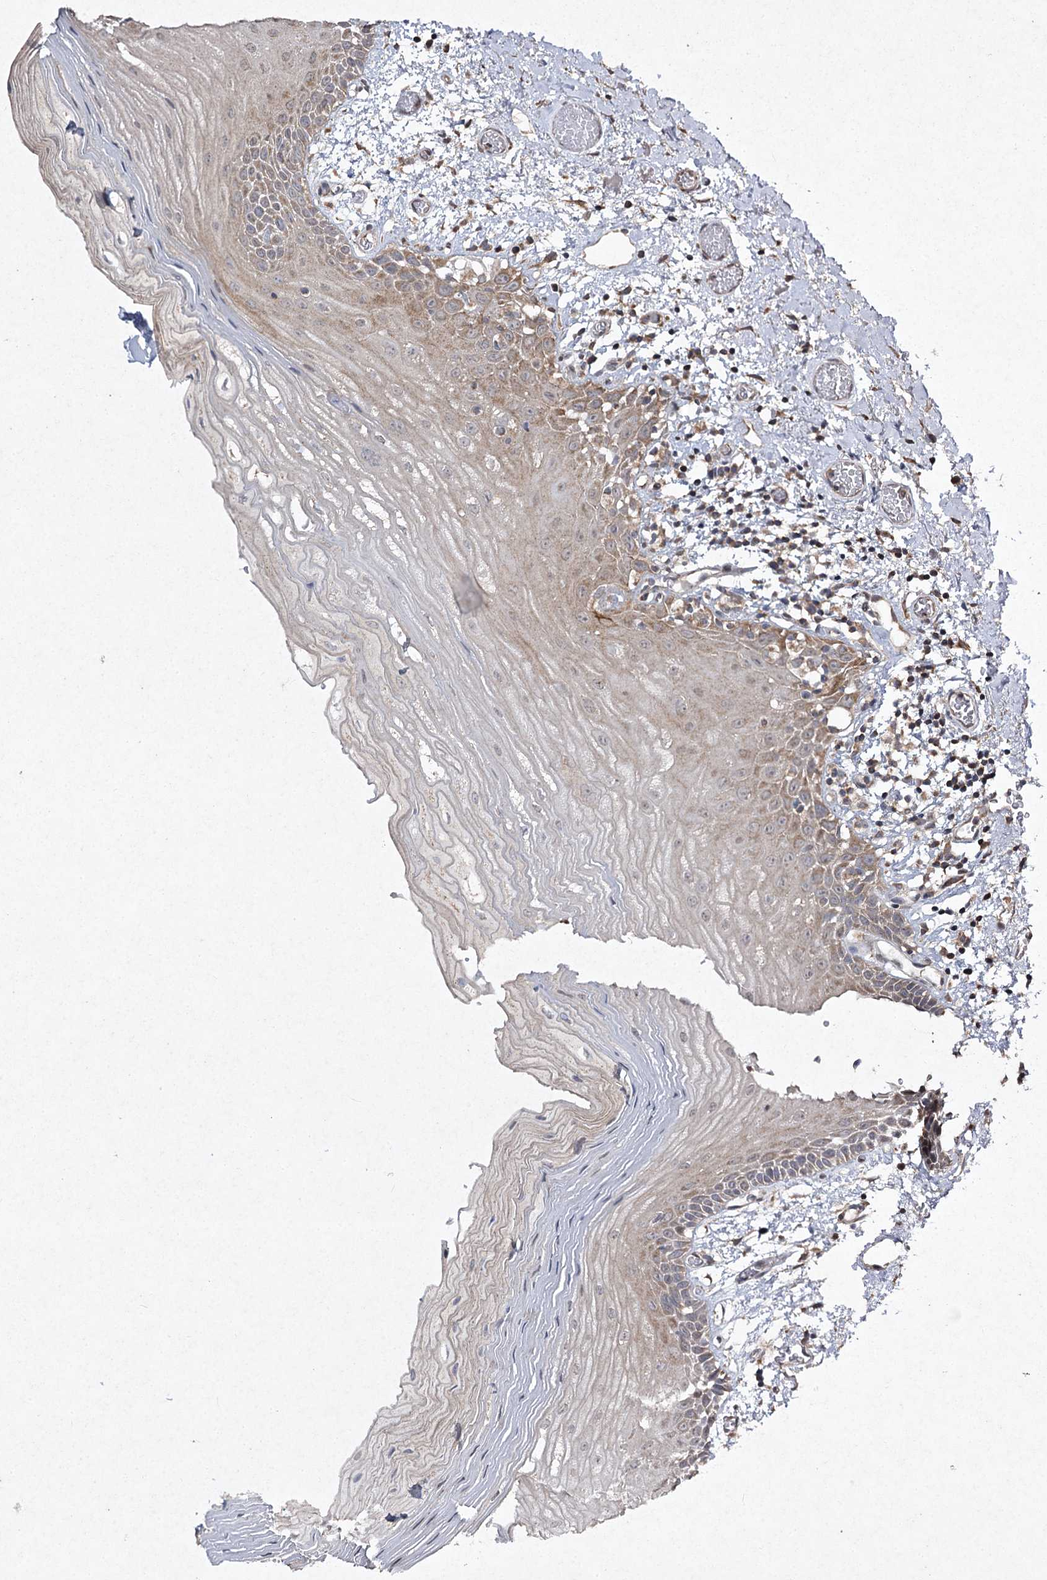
{"staining": {"intensity": "moderate", "quantity": "<25%", "location": "cytoplasmic/membranous"}, "tissue": "oral mucosa", "cell_type": "Squamous epithelial cells", "image_type": "normal", "snomed": [{"axis": "morphology", "description": "Normal tissue, NOS"}, {"axis": "topography", "description": "Oral tissue"}], "caption": "A low amount of moderate cytoplasmic/membranous positivity is present in about <25% of squamous epithelial cells in benign oral mucosa. Immunohistochemistry (ihc) stains the protein of interest in brown and the nuclei are stained blue.", "gene": "FANCL", "patient": {"sex": "male", "age": 52}}